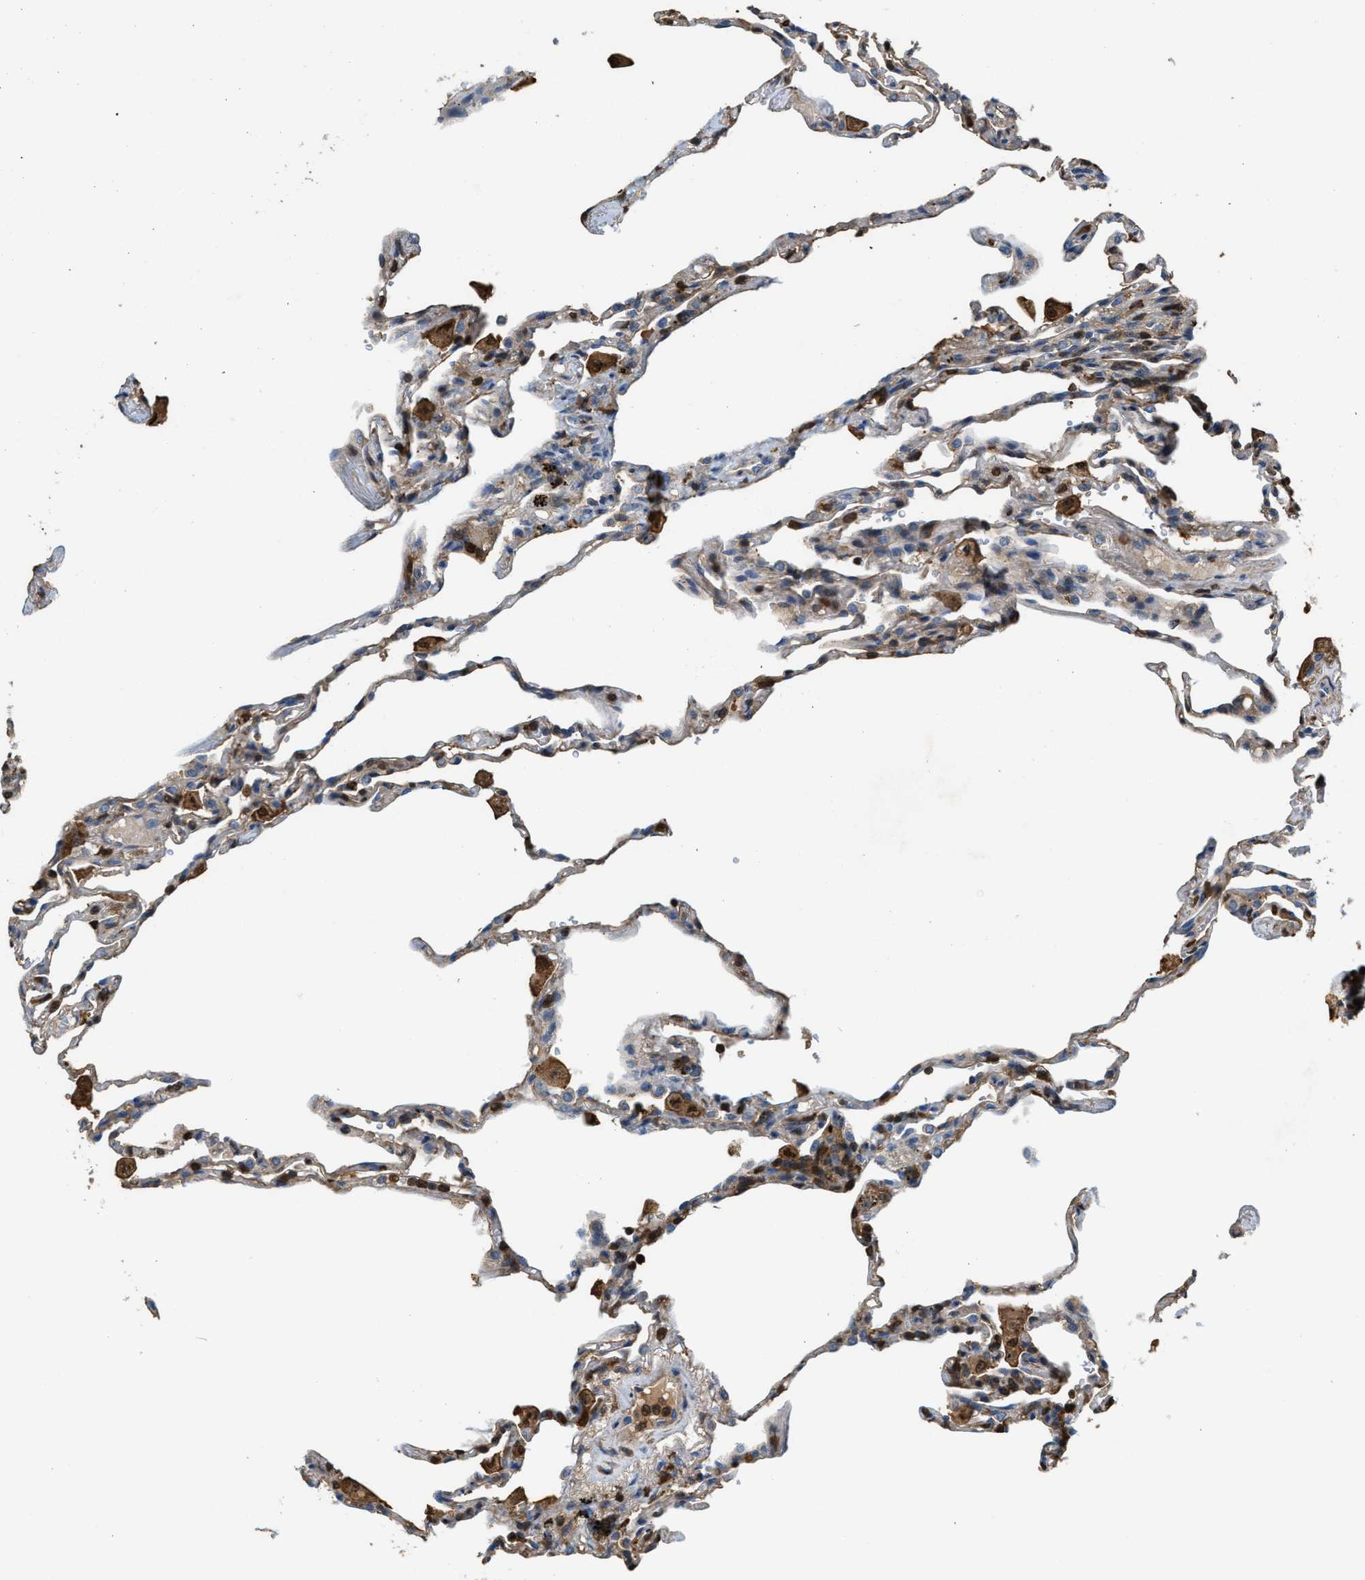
{"staining": {"intensity": "weak", "quantity": "<25%", "location": "cytoplasmic/membranous"}, "tissue": "lung", "cell_type": "Alveolar cells", "image_type": "normal", "snomed": [{"axis": "morphology", "description": "Normal tissue, NOS"}, {"axis": "topography", "description": "Lung"}], "caption": "Micrograph shows no protein expression in alveolar cells of normal lung.", "gene": "SERPINB5", "patient": {"sex": "male", "age": 59}}